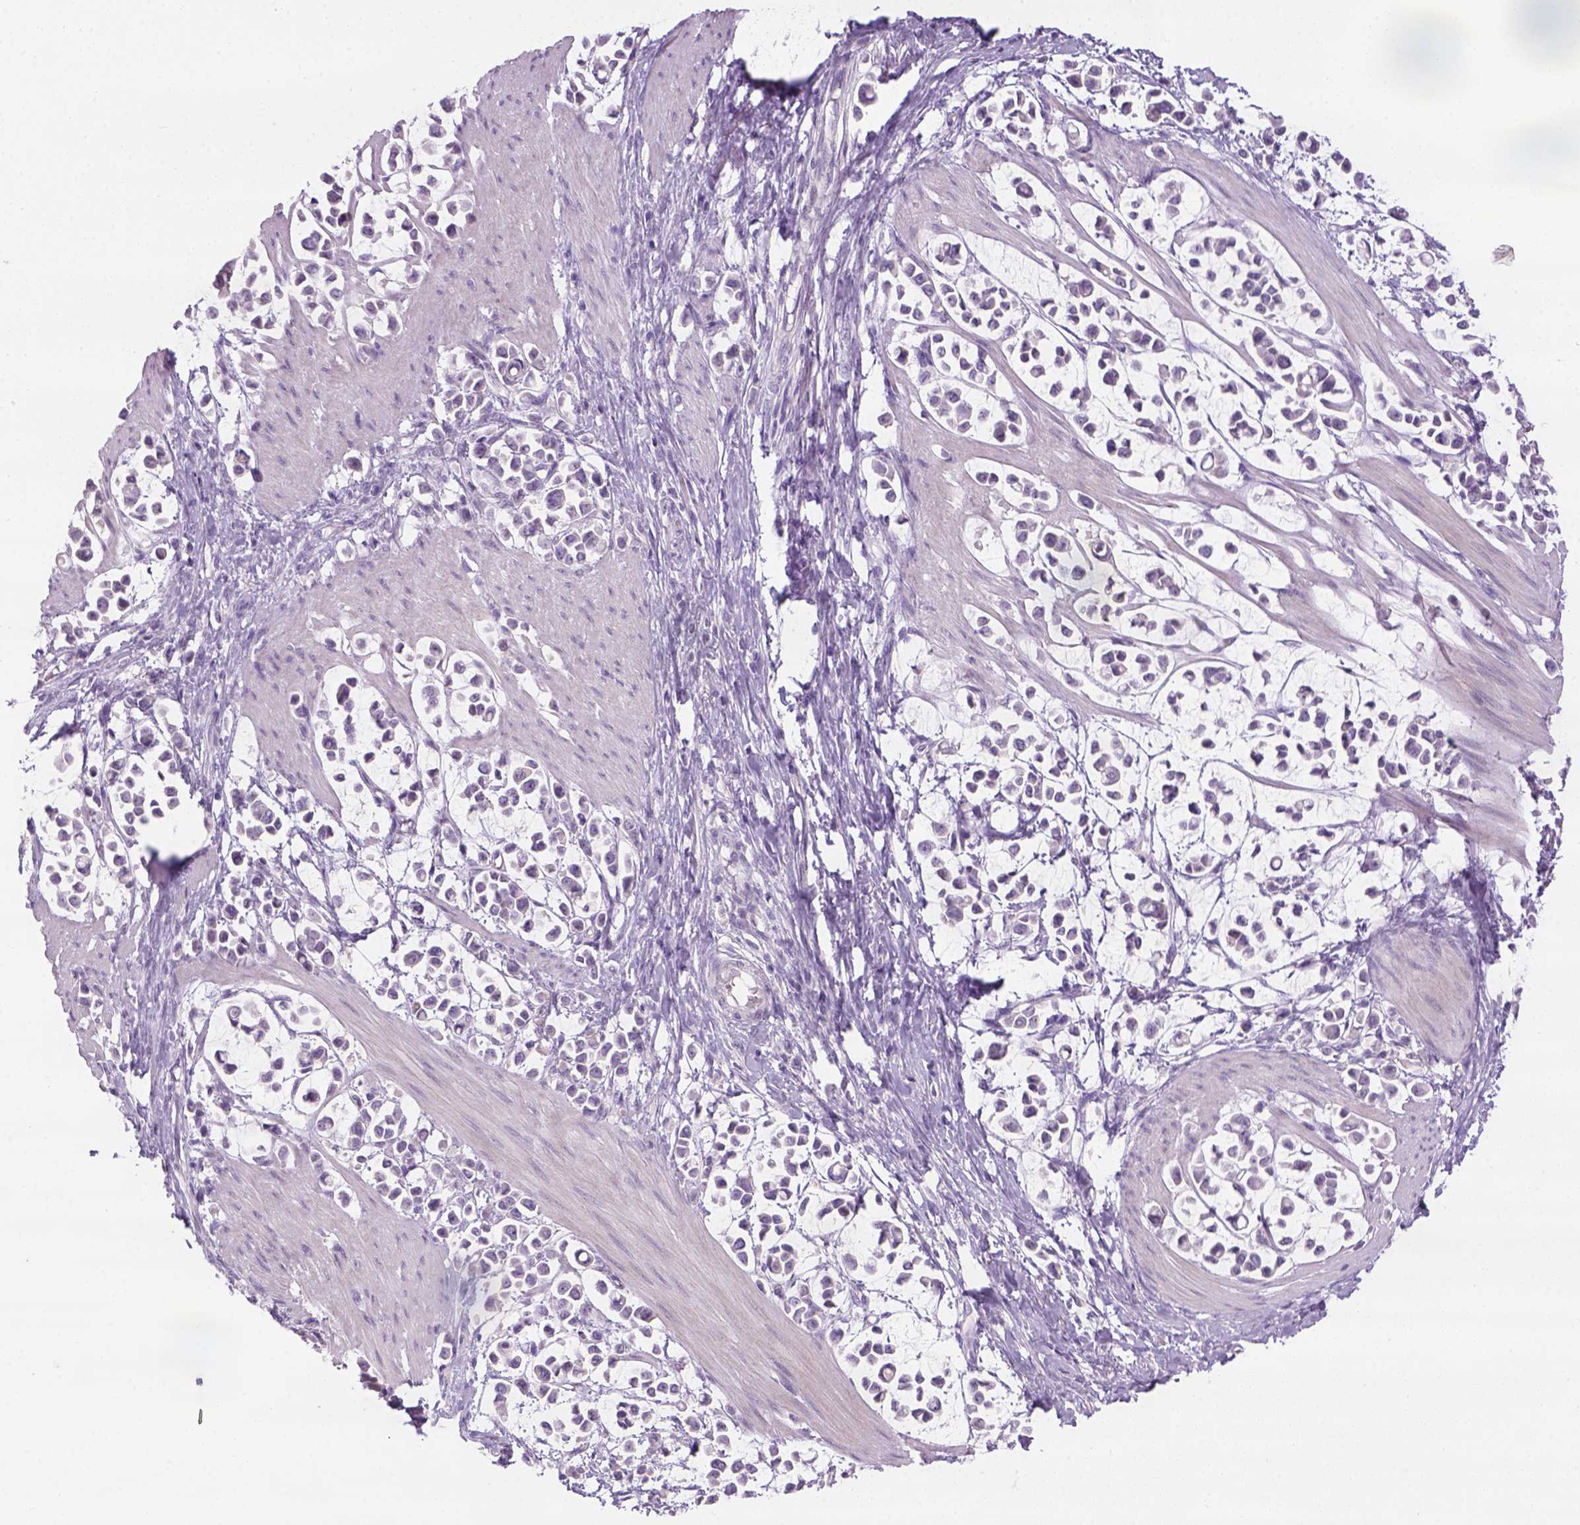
{"staining": {"intensity": "negative", "quantity": "none", "location": "none"}, "tissue": "stomach cancer", "cell_type": "Tumor cells", "image_type": "cancer", "snomed": [{"axis": "morphology", "description": "Adenocarcinoma, NOS"}, {"axis": "topography", "description": "Stomach"}], "caption": "An immunohistochemistry (IHC) histopathology image of adenocarcinoma (stomach) is shown. There is no staining in tumor cells of adenocarcinoma (stomach).", "gene": "GFI1B", "patient": {"sex": "male", "age": 82}}